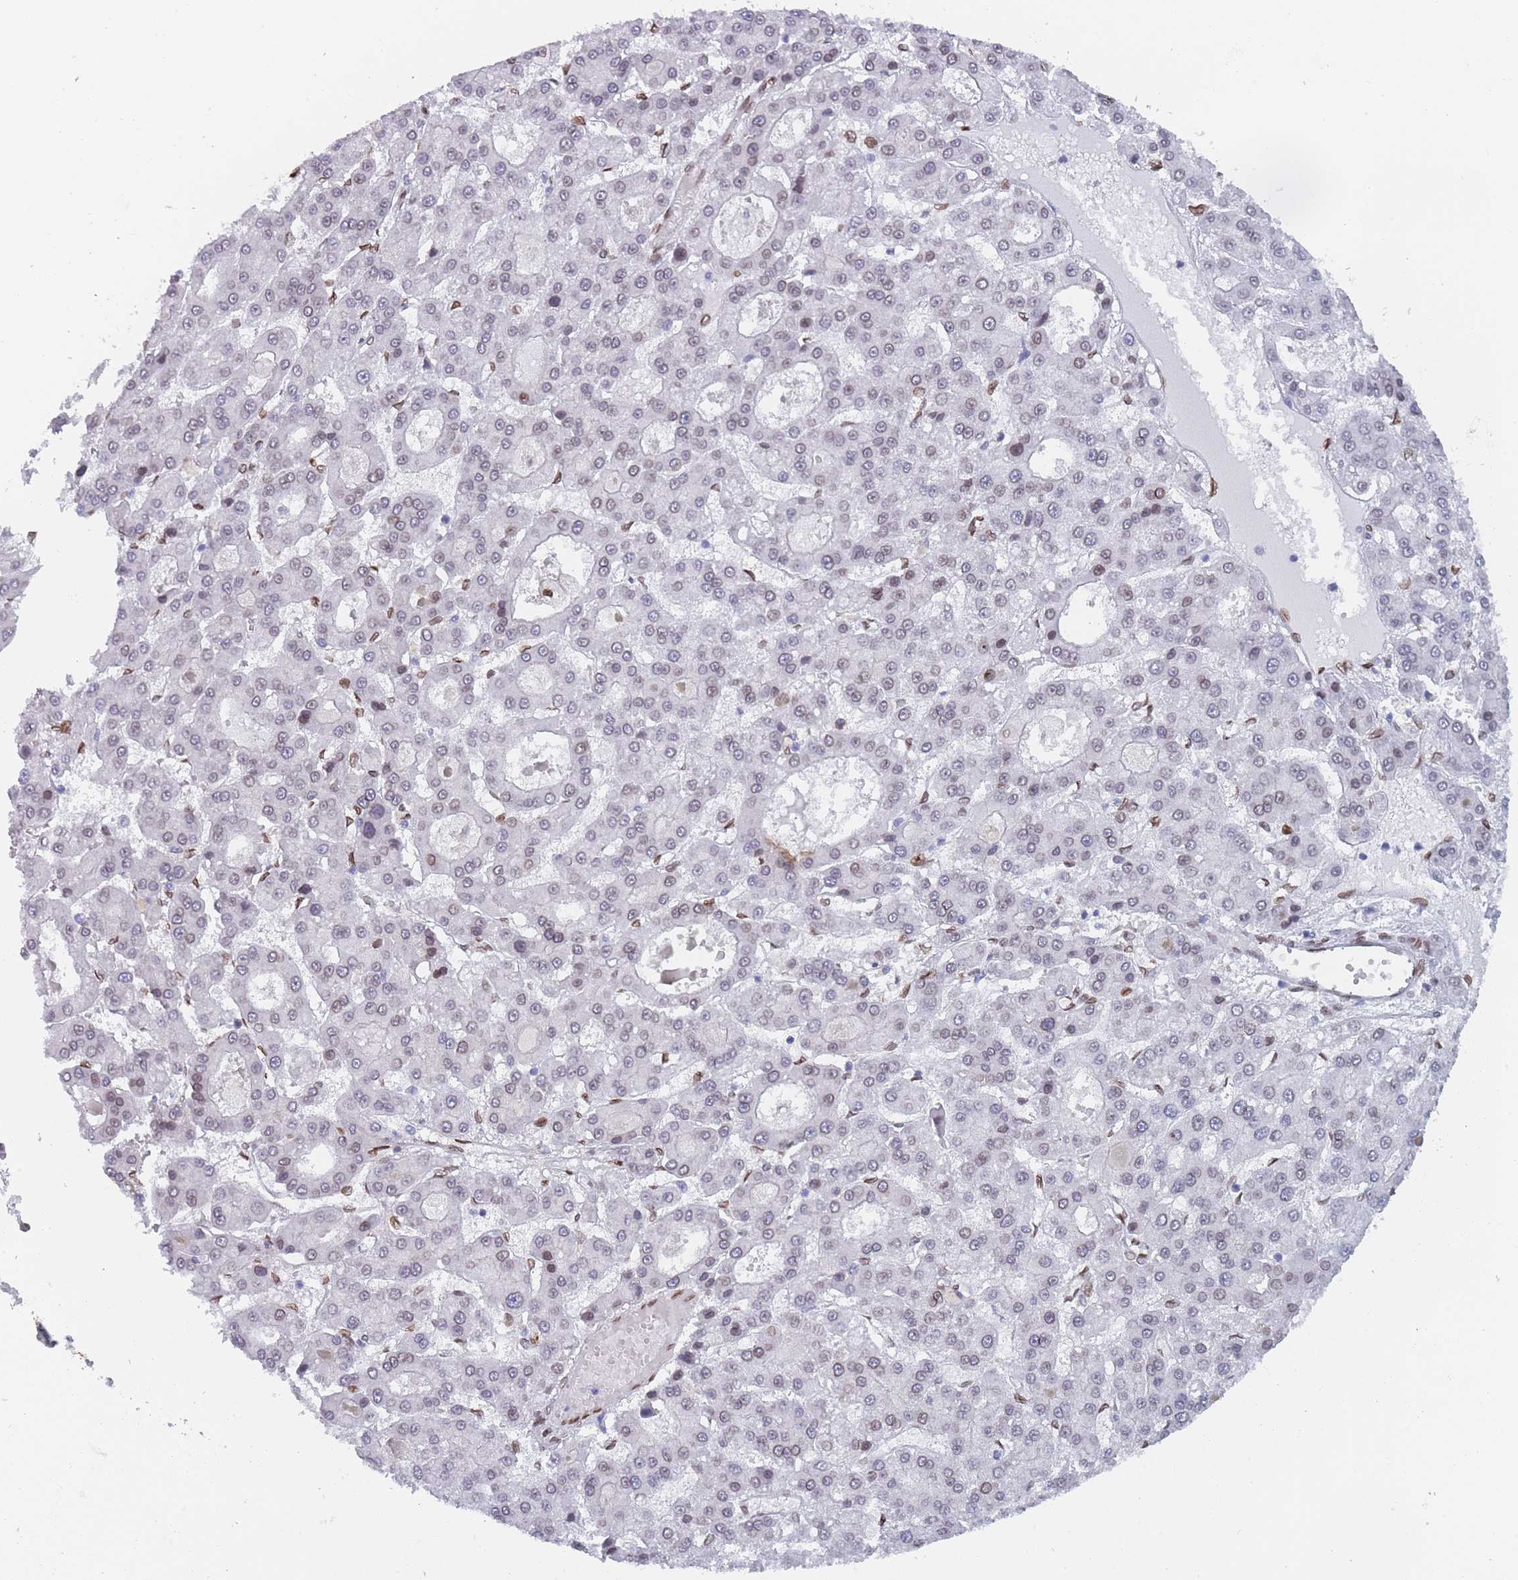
{"staining": {"intensity": "negative", "quantity": "none", "location": "none"}, "tissue": "liver cancer", "cell_type": "Tumor cells", "image_type": "cancer", "snomed": [{"axis": "morphology", "description": "Carcinoma, Hepatocellular, NOS"}, {"axis": "topography", "description": "Liver"}], "caption": "Immunohistochemistry of liver cancer exhibits no expression in tumor cells. (DAB IHC with hematoxylin counter stain).", "gene": "ZBTB1", "patient": {"sex": "male", "age": 70}}